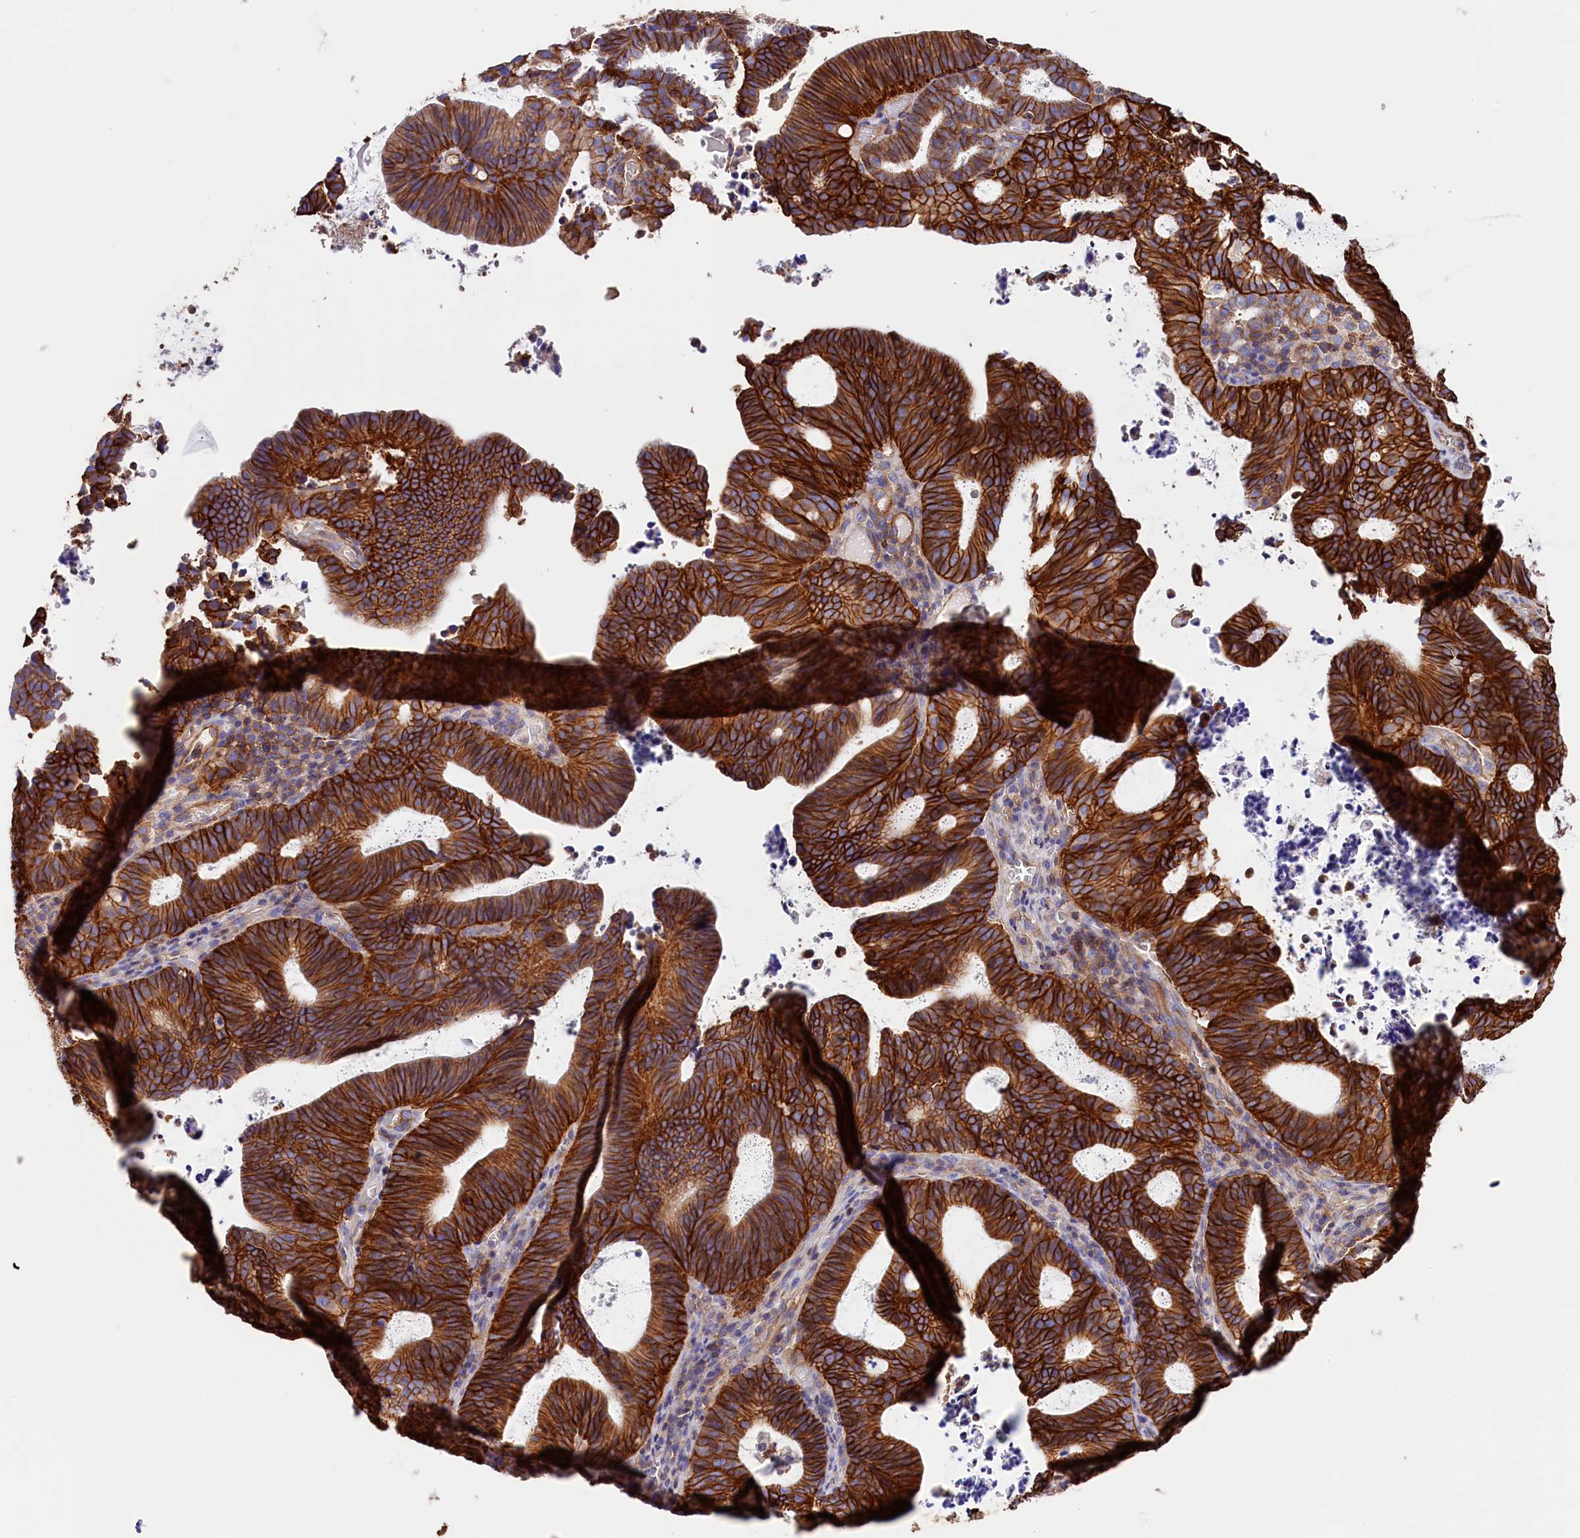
{"staining": {"intensity": "strong", "quantity": ">75%", "location": "cytoplasmic/membranous"}, "tissue": "endometrial cancer", "cell_type": "Tumor cells", "image_type": "cancer", "snomed": [{"axis": "morphology", "description": "Adenocarcinoma, NOS"}, {"axis": "topography", "description": "Uterus"}], "caption": "An image showing strong cytoplasmic/membranous staining in about >75% of tumor cells in adenocarcinoma (endometrial), as visualized by brown immunohistochemical staining.", "gene": "ATP2B4", "patient": {"sex": "female", "age": 83}}